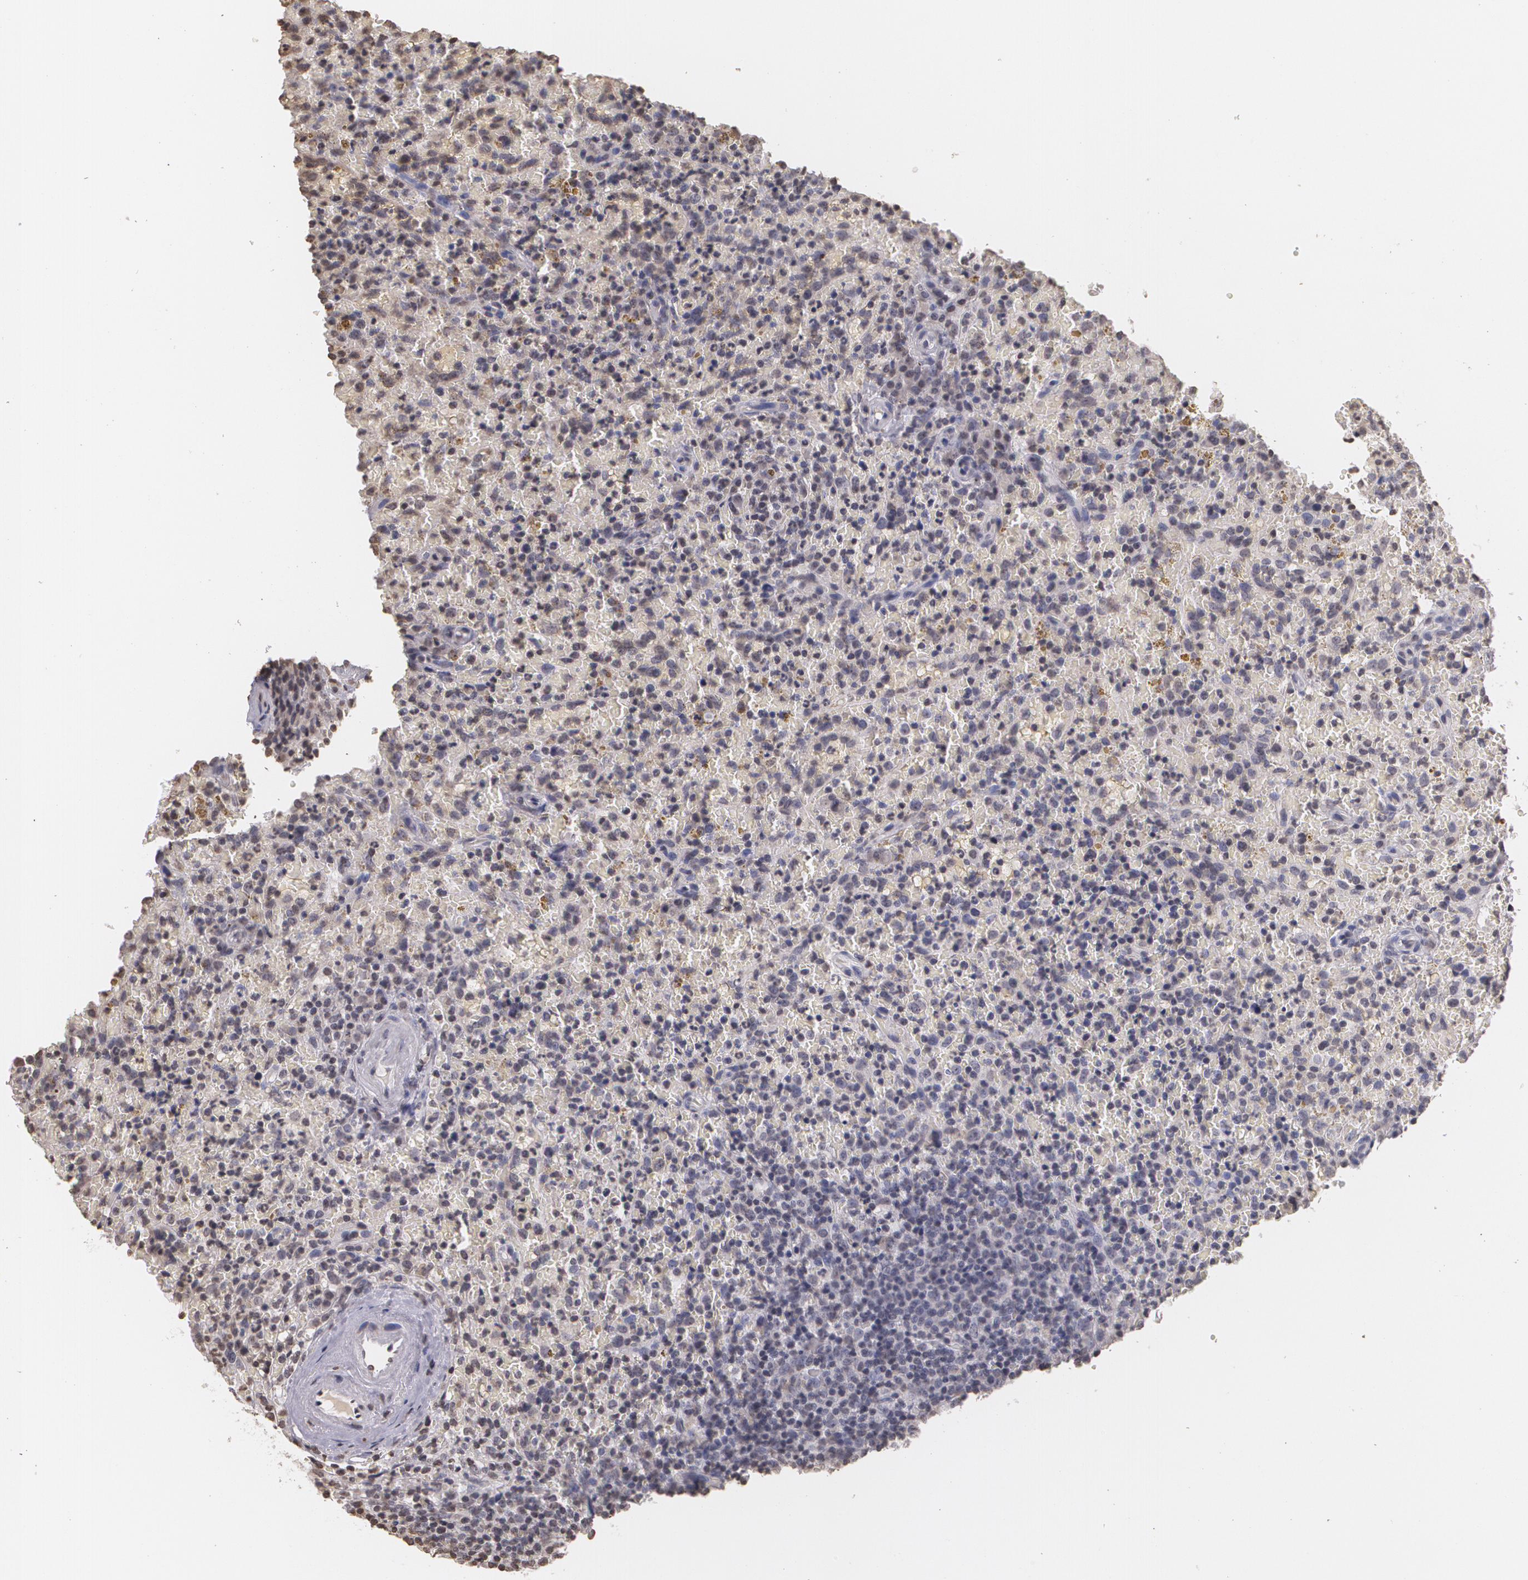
{"staining": {"intensity": "negative", "quantity": "none", "location": "none"}, "tissue": "lymphoma", "cell_type": "Tumor cells", "image_type": "cancer", "snomed": [{"axis": "morphology", "description": "Malignant lymphoma, non-Hodgkin's type, High grade"}, {"axis": "topography", "description": "Spleen"}, {"axis": "topography", "description": "Lymph node"}], "caption": "Immunohistochemistry histopathology image of lymphoma stained for a protein (brown), which displays no staining in tumor cells.", "gene": "THRB", "patient": {"sex": "female", "age": 70}}